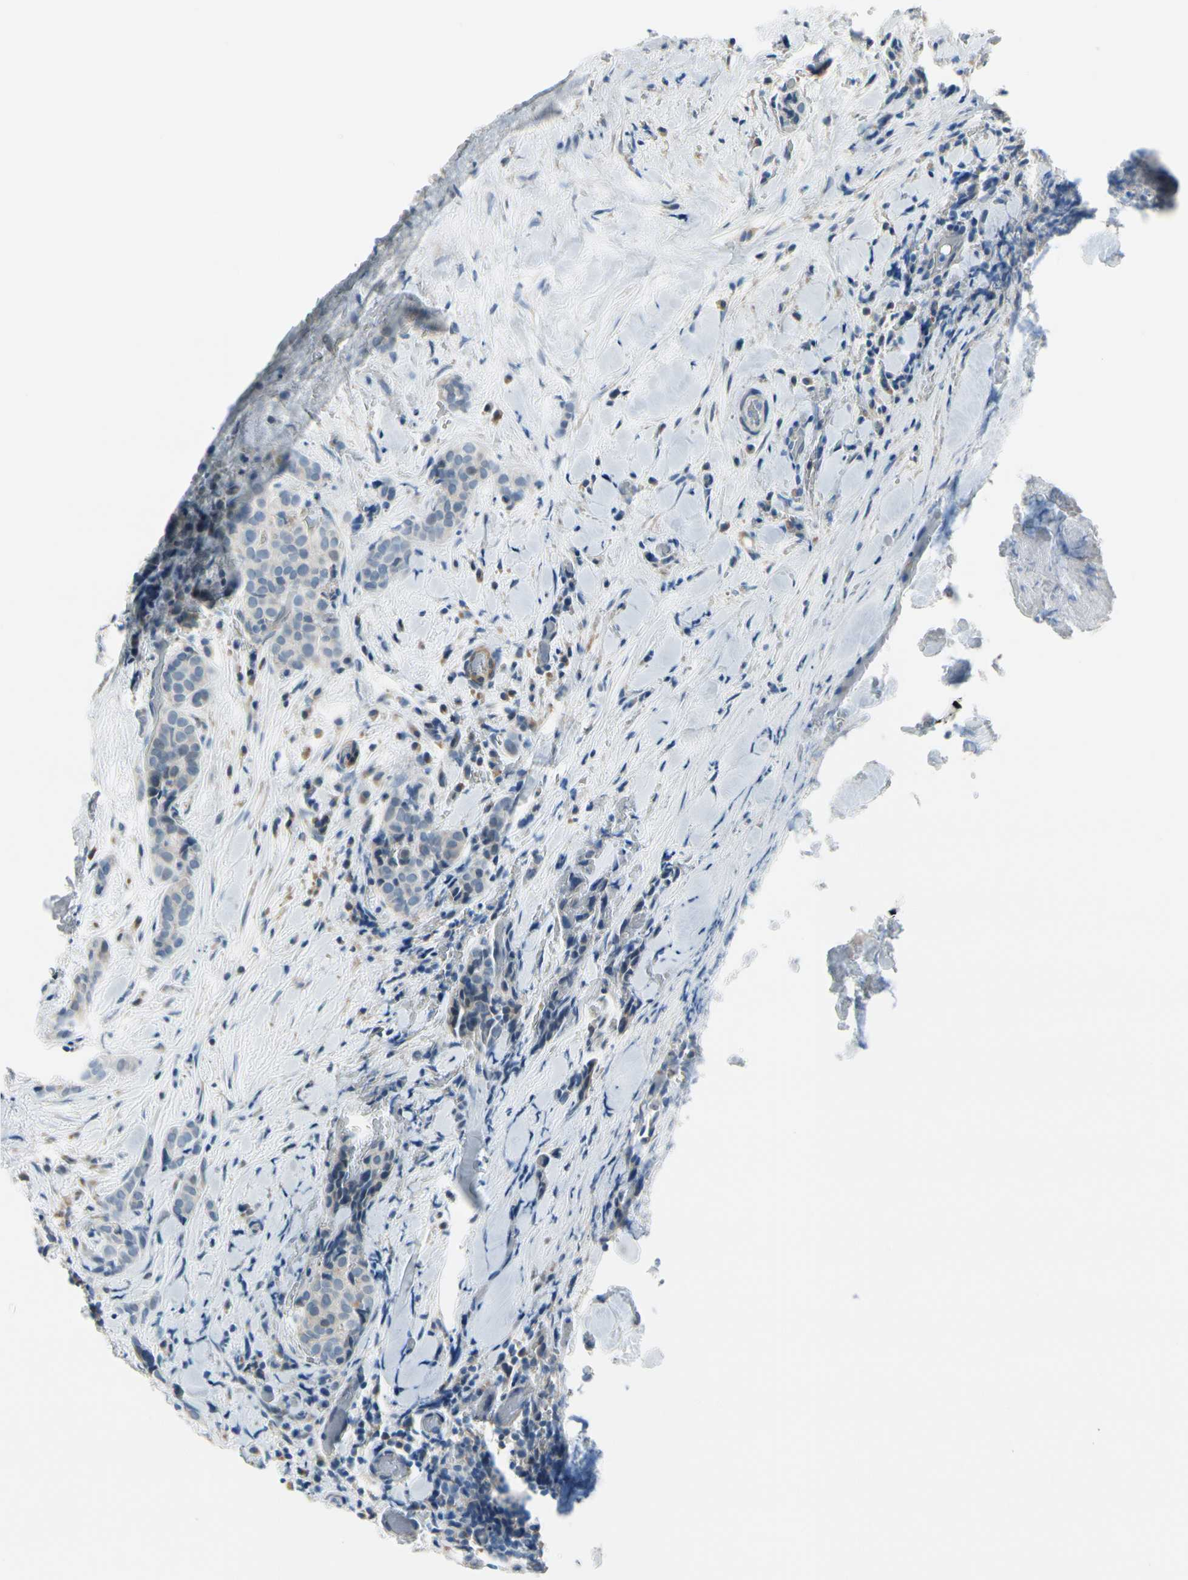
{"staining": {"intensity": "weak", "quantity": "<25%", "location": "cytoplasmic/membranous"}, "tissue": "thyroid cancer", "cell_type": "Tumor cells", "image_type": "cancer", "snomed": [{"axis": "morphology", "description": "Normal tissue, NOS"}, {"axis": "morphology", "description": "Papillary adenocarcinoma, NOS"}, {"axis": "topography", "description": "Thyroid gland"}], "caption": "This is an IHC image of human papillary adenocarcinoma (thyroid). There is no staining in tumor cells.", "gene": "FCER2", "patient": {"sex": "female", "age": 30}}